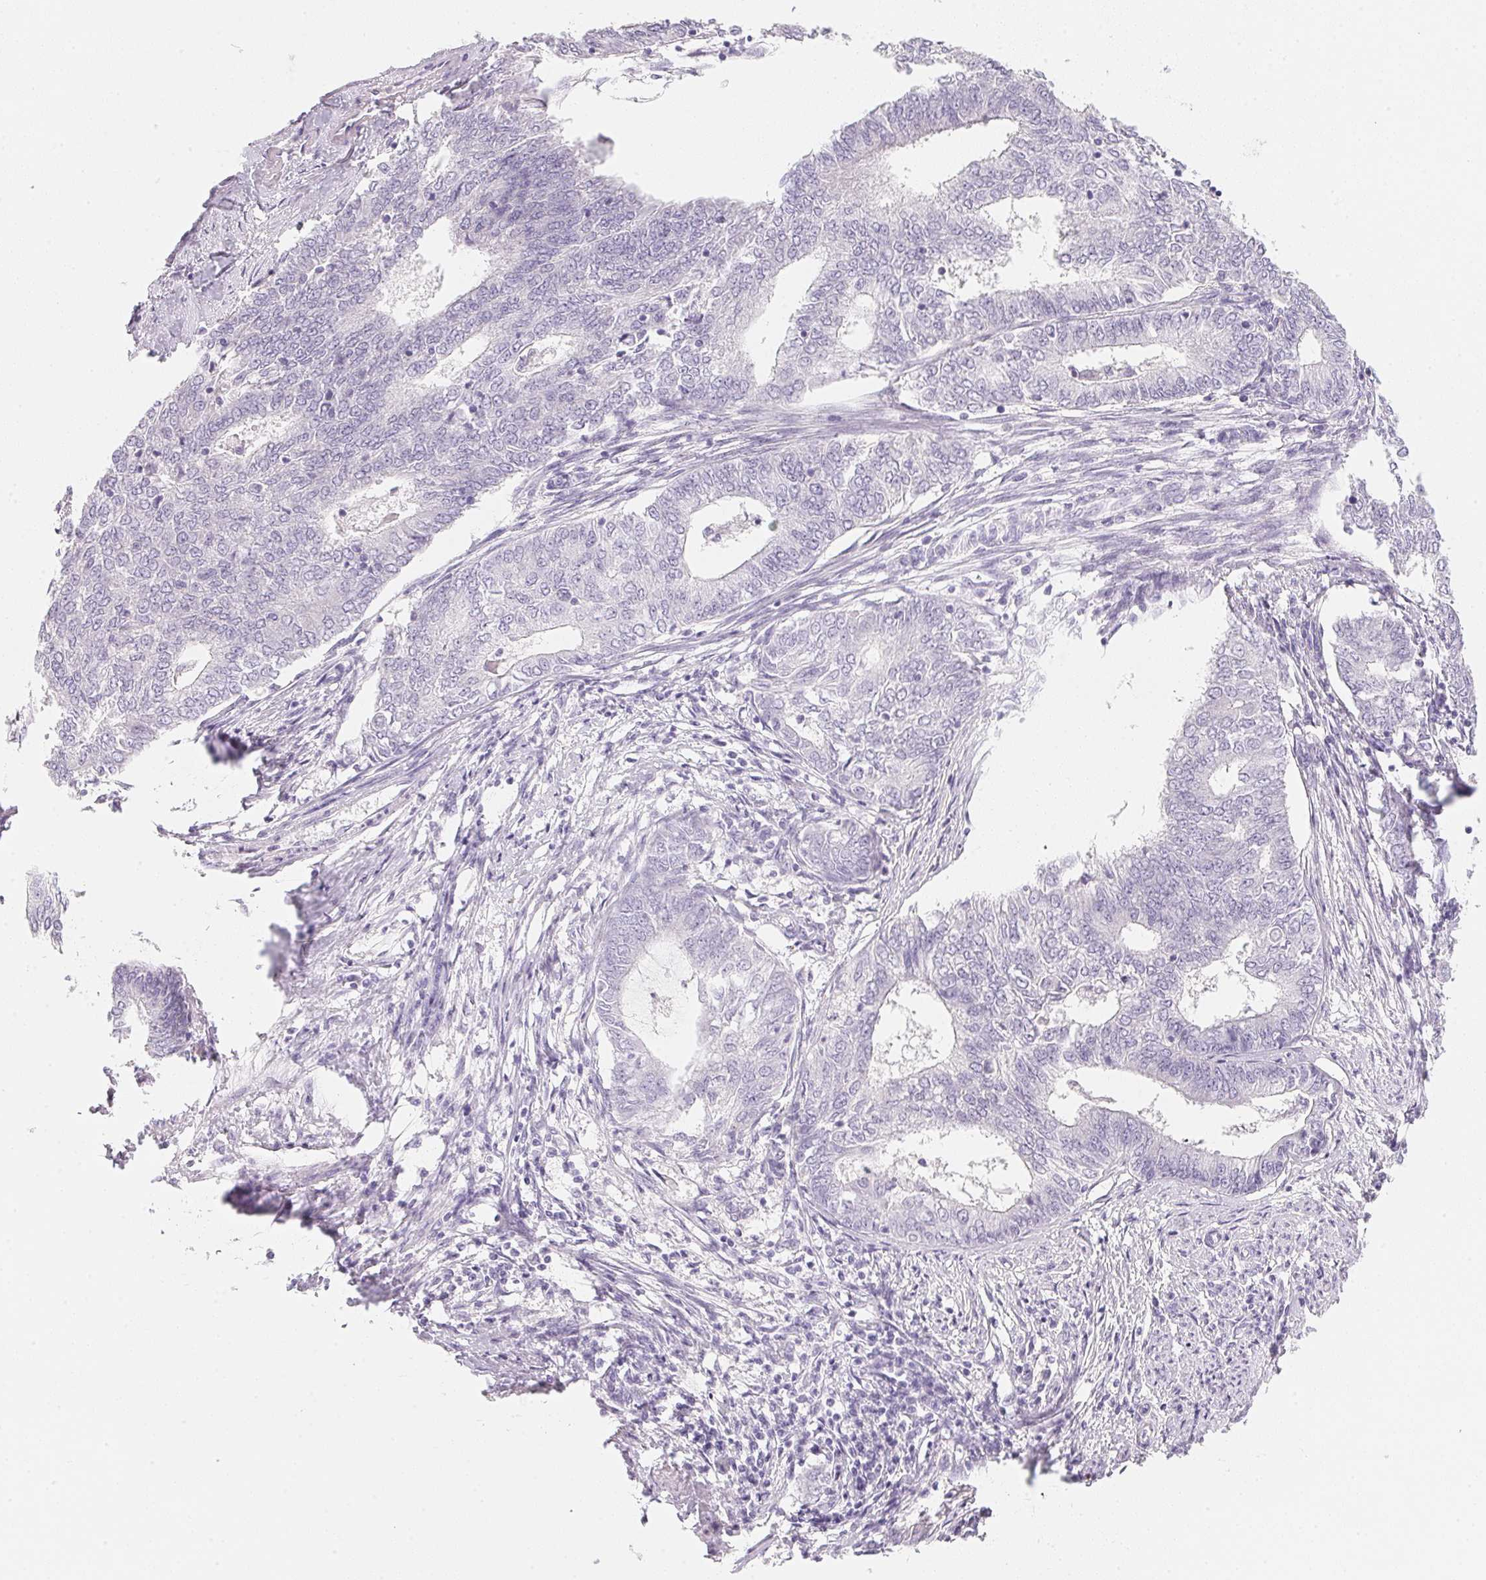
{"staining": {"intensity": "negative", "quantity": "none", "location": "none"}, "tissue": "endometrial cancer", "cell_type": "Tumor cells", "image_type": "cancer", "snomed": [{"axis": "morphology", "description": "Adenocarcinoma, NOS"}, {"axis": "topography", "description": "Endometrium"}], "caption": "IHC photomicrograph of neoplastic tissue: human adenocarcinoma (endometrial) stained with DAB shows no significant protein staining in tumor cells.", "gene": "ACP3", "patient": {"sex": "female", "age": 62}}